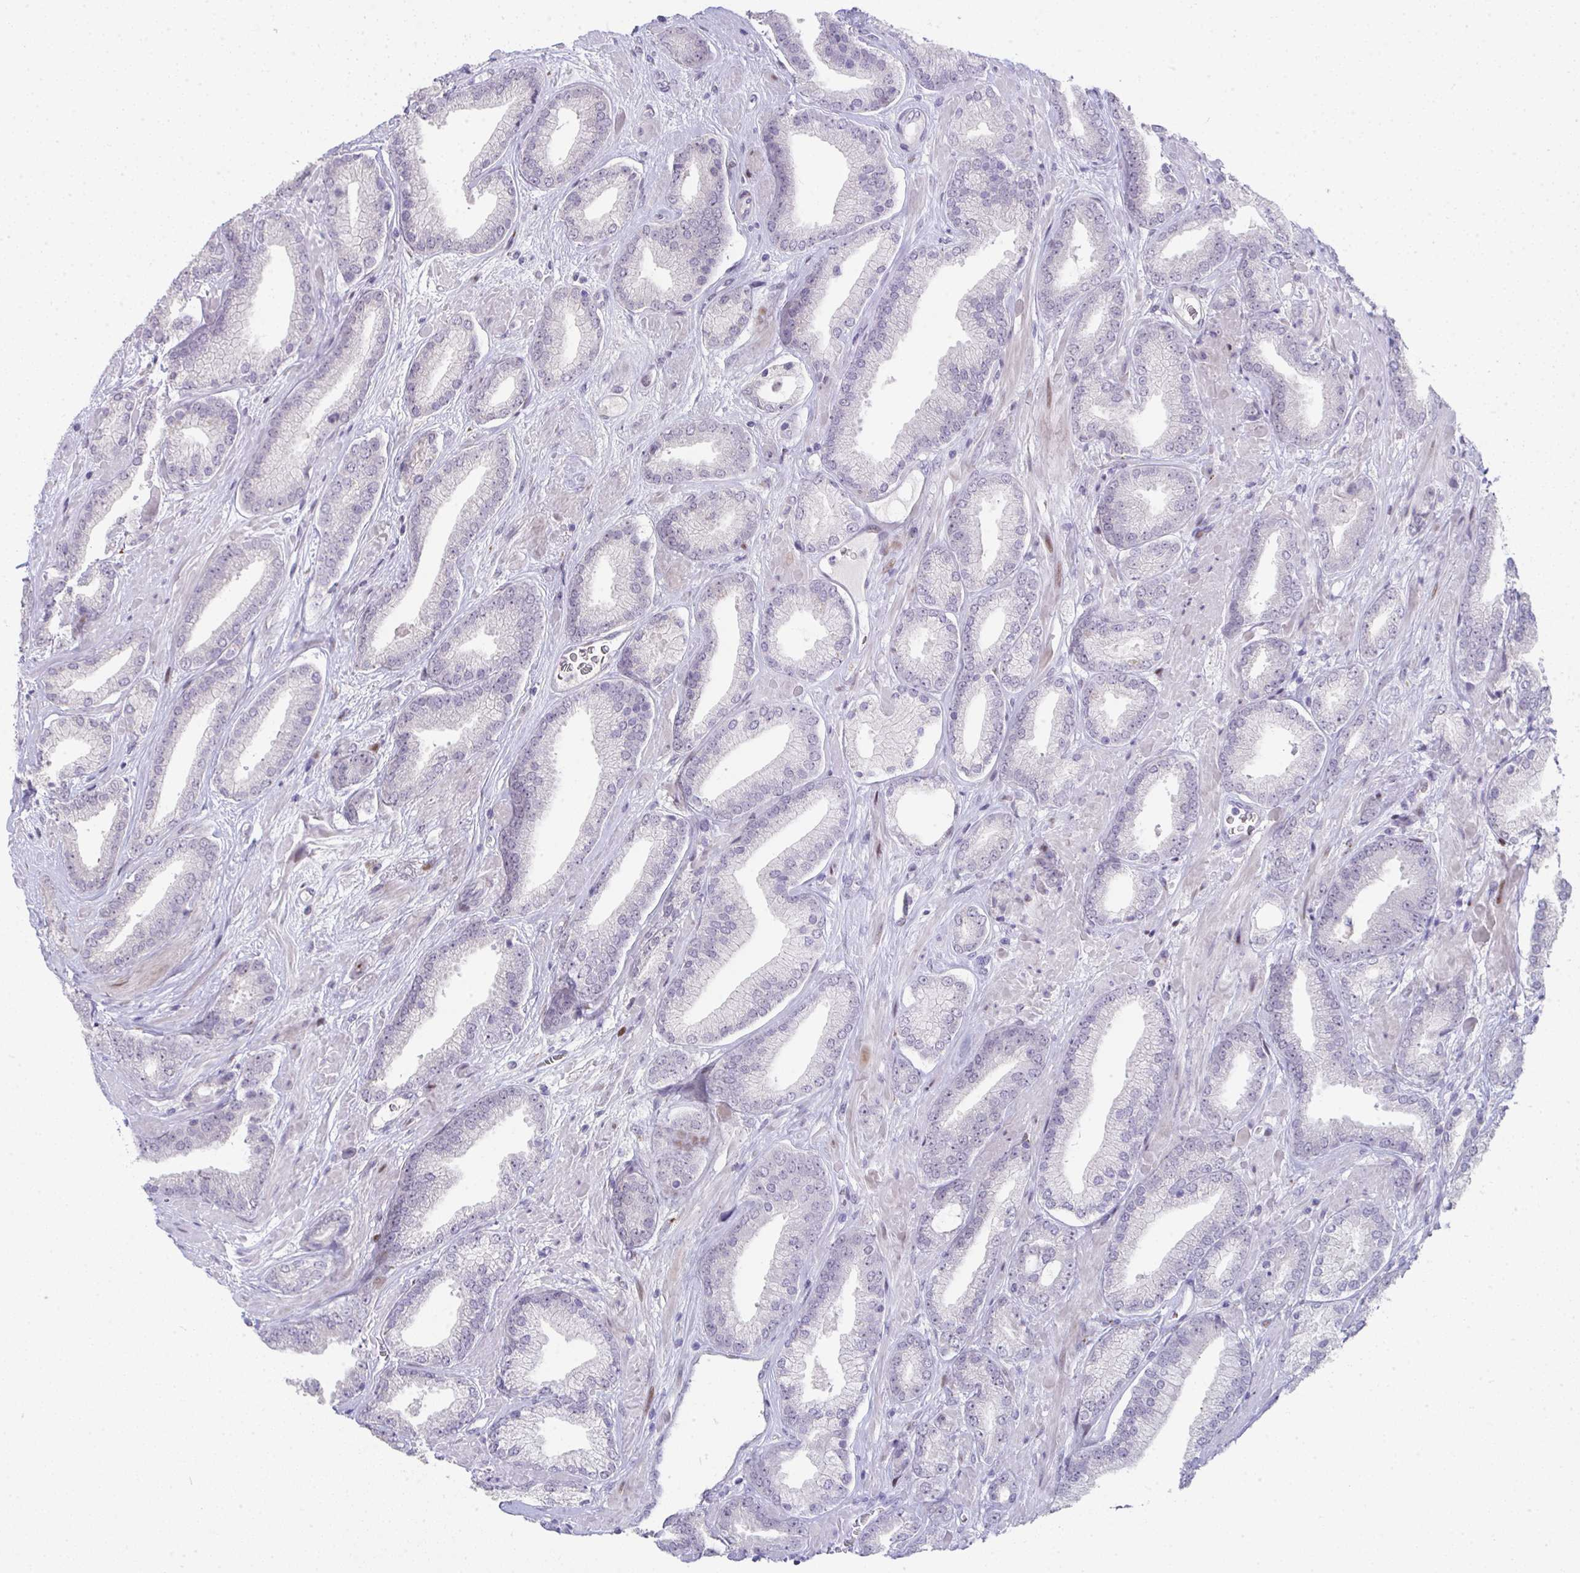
{"staining": {"intensity": "negative", "quantity": "none", "location": "none"}, "tissue": "prostate cancer", "cell_type": "Tumor cells", "image_type": "cancer", "snomed": [{"axis": "morphology", "description": "Adenocarcinoma, High grade"}, {"axis": "topography", "description": "Prostate"}], "caption": "A high-resolution micrograph shows IHC staining of prostate high-grade adenocarcinoma, which demonstrates no significant positivity in tumor cells.", "gene": "GALNT16", "patient": {"sex": "male", "age": 56}}